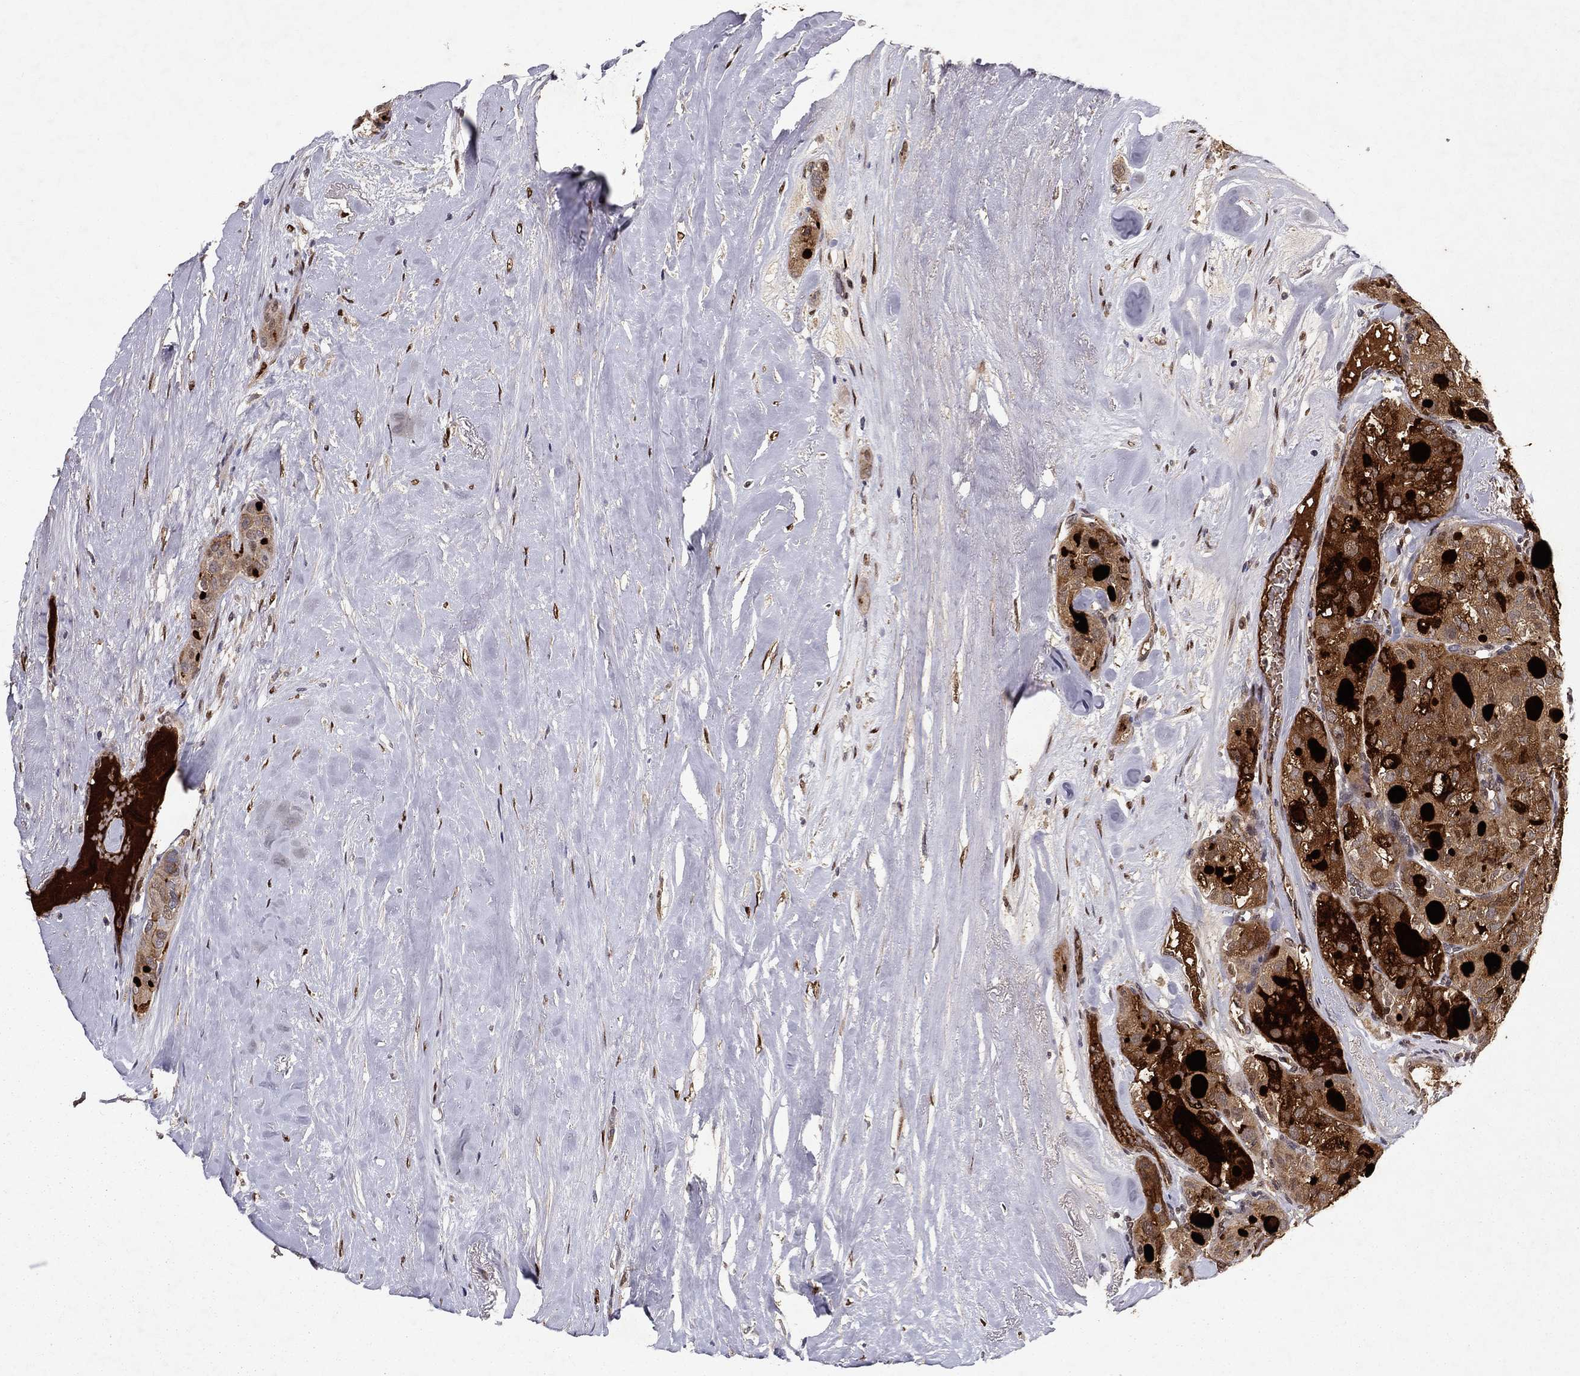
{"staining": {"intensity": "strong", "quantity": ">75%", "location": "cytoplasmic/membranous"}, "tissue": "thyroid cancer", "cell_type": "Tumor cells", "image_type": "cancer", "snomed": [{"axis": "morphology", "description": "Follicular adenoma carcinoma, NOS"}, {"axis": "topography", "description": "Thyroid gland"}], "caption": "Brown immunohistochemical staining in follicular adenoma carcinoma (thyroid) reveals strong cytoplasmic/membranous expression in about >75% of tumor cells.", "gene": "CRTC1", "patient": {"sex": "male", "age": 75}}